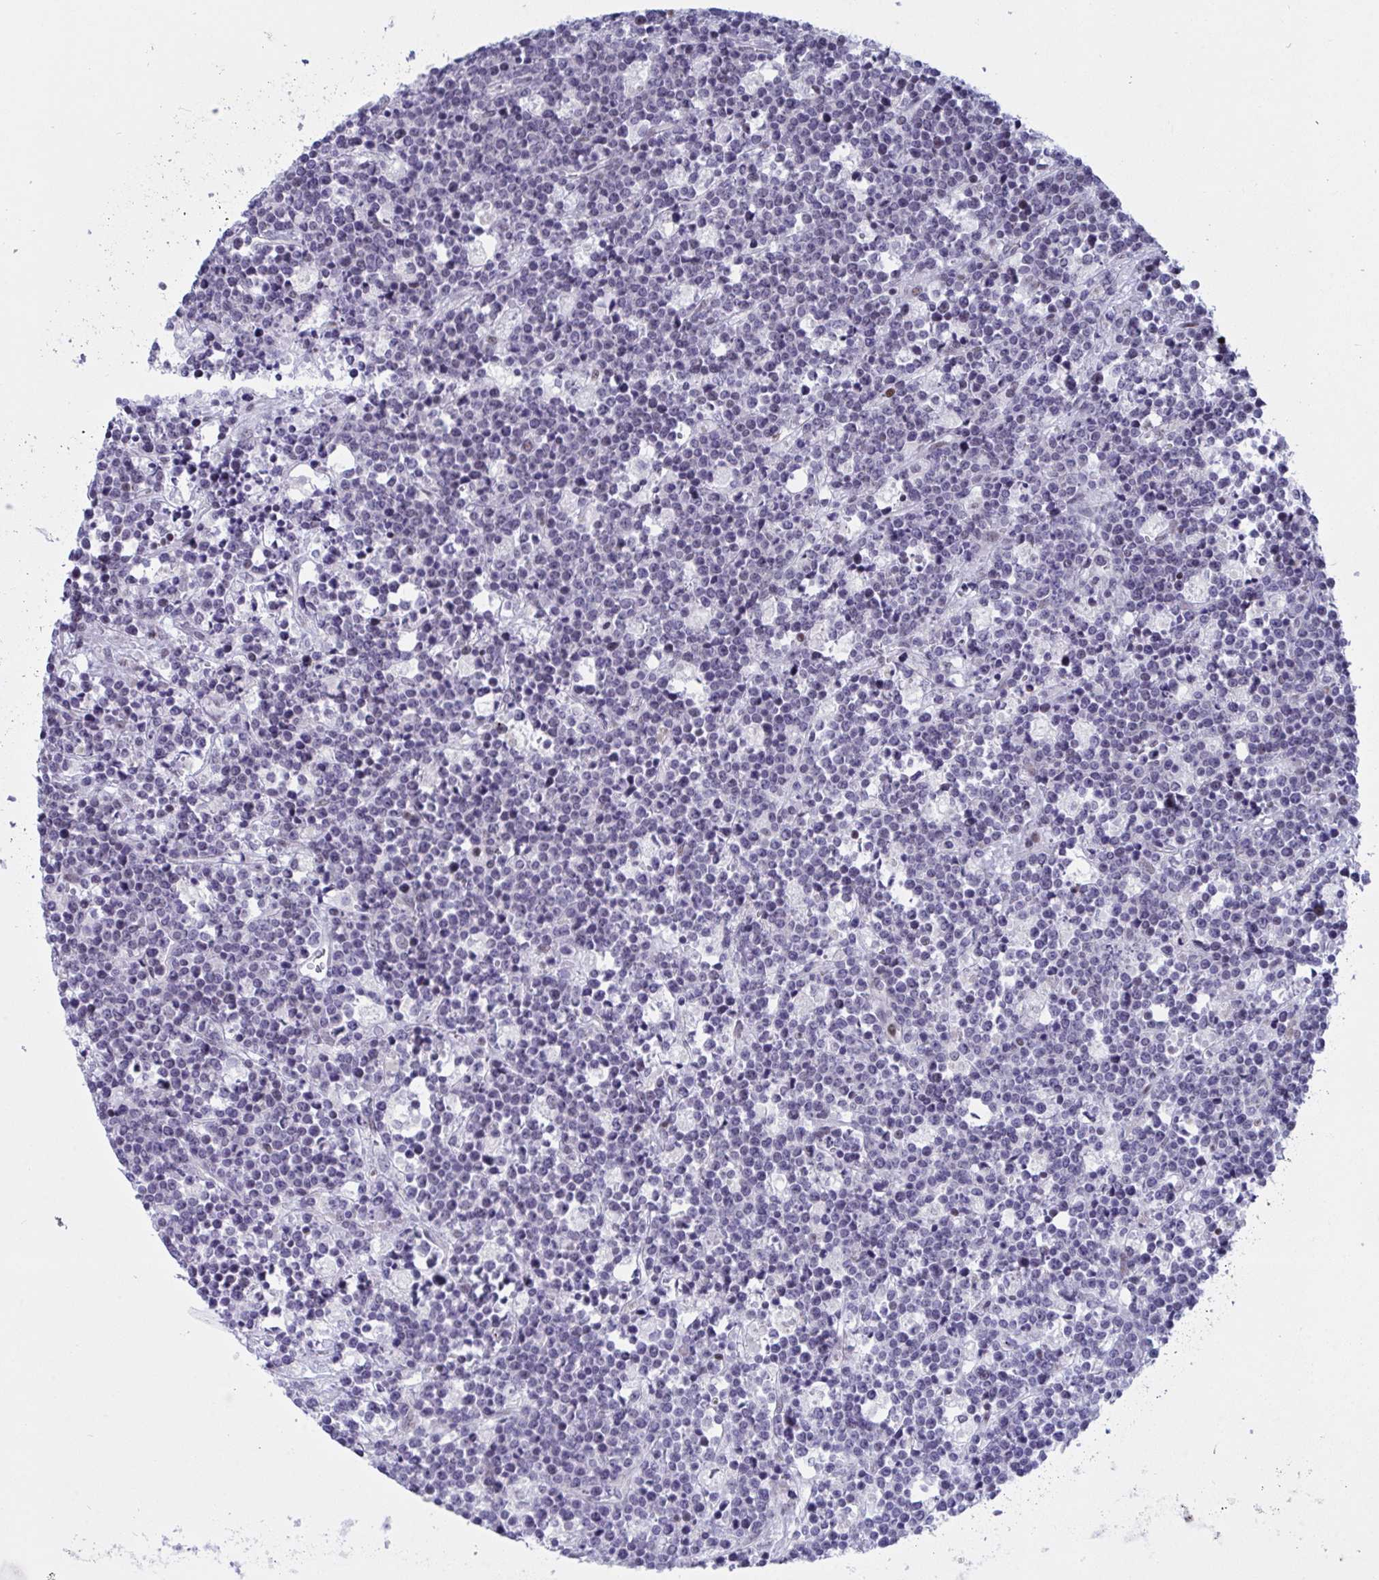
{"staining": {"intensity": "negative", "quantity": "none", "location": "none"}, "tissue": "lymphoma", "cell_type": "Tumor cells", "image_type": "cancer", "snomed": [{"axis": "morphology", "description": "Malignant lymphoma, non-Hodgkin's type, High grade"}, {"axis": "topography", "description": "Ovary"}], "caption": "The image displays no significant staining in tumor cells of high-grade malignant lymphoma, non-Hodgkin's type. (IHC, brightfield microscopy, high magnification).", "gene": "IKZF2", "patient": {"sex": "female", "age": 56}}